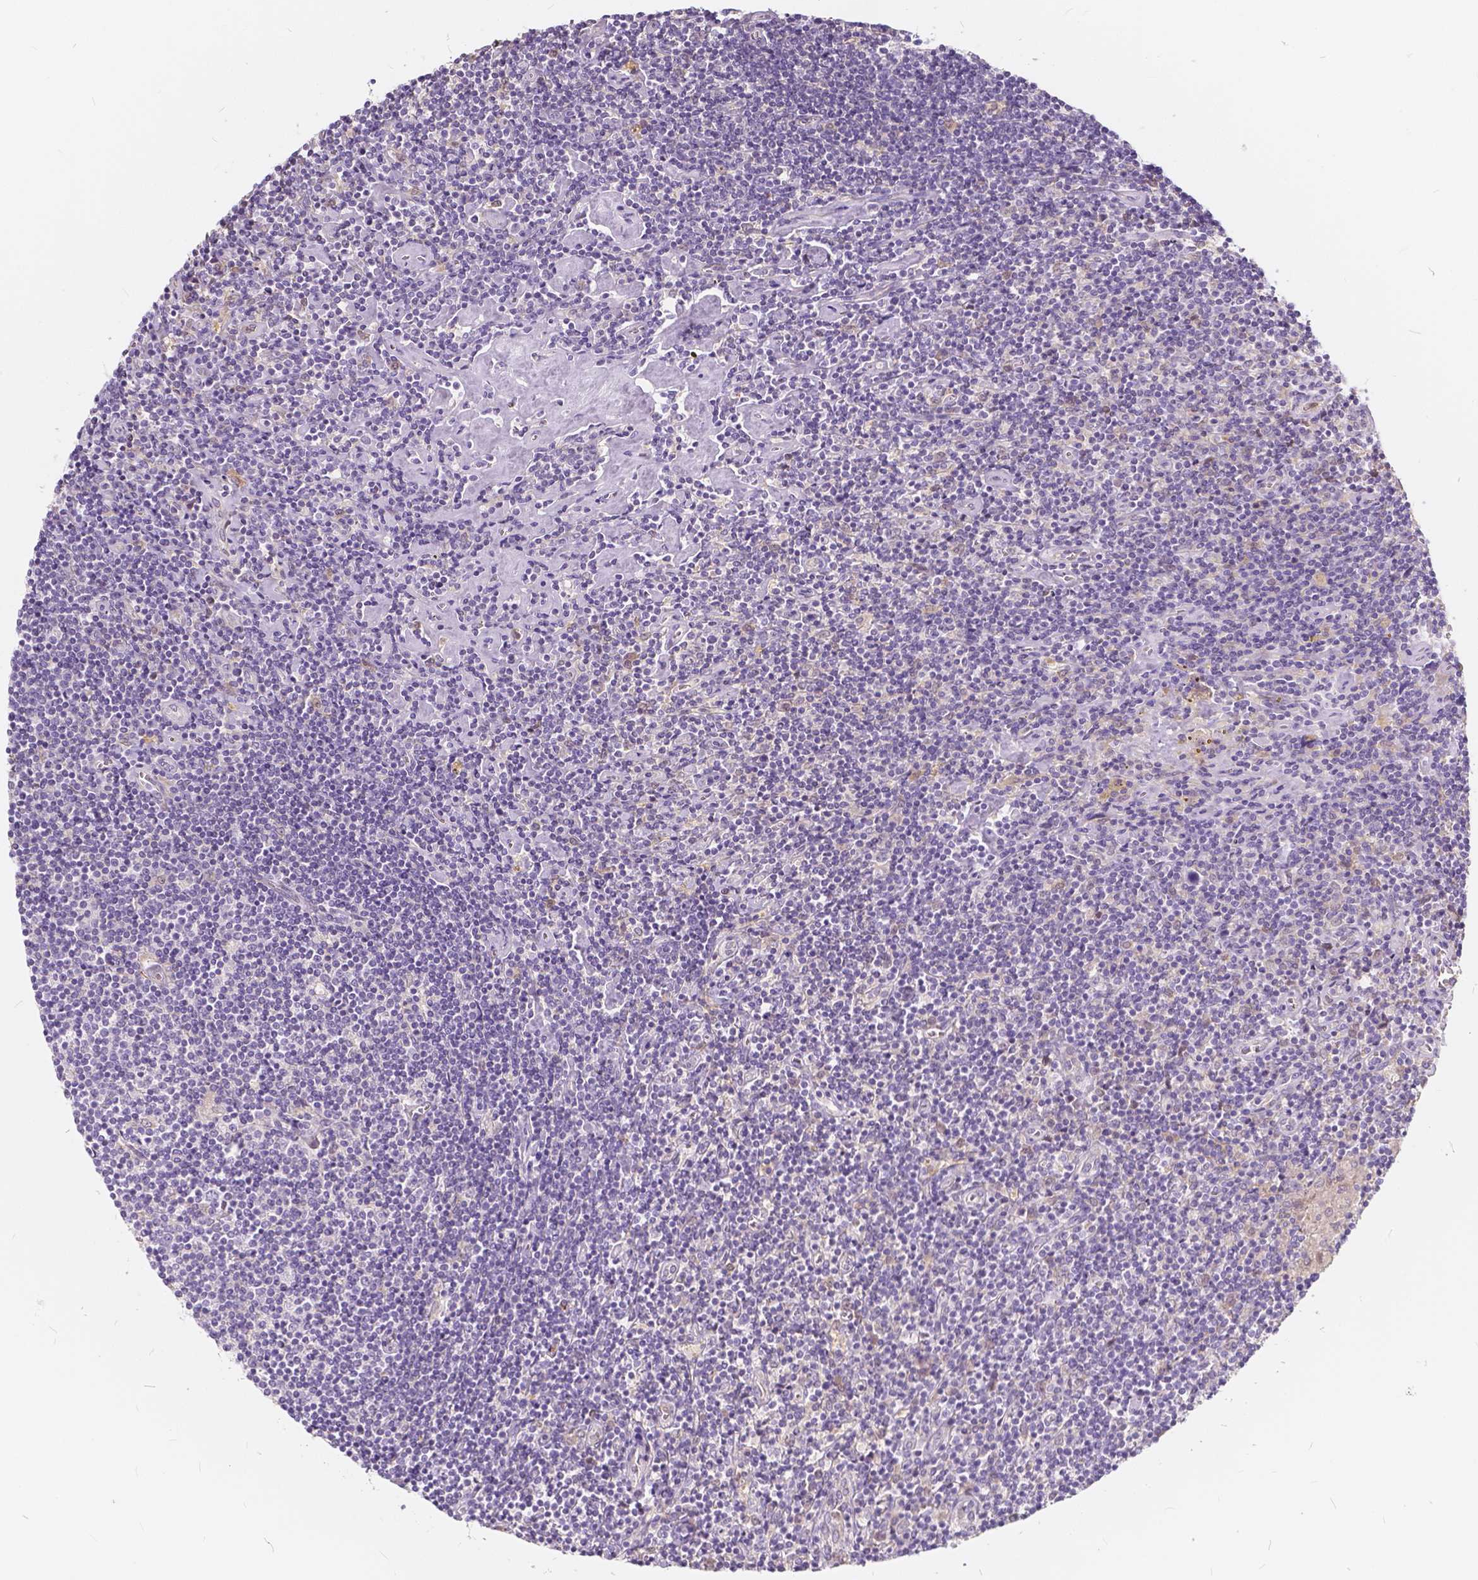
{"staining": {"intensity": "negative", "quantity": "none", "location": "none"}, "tissue": "lymphoma", "cell_type": "Tumor cells", "image_type": "cancer", "snomed": [{"axis": "morphology", "description": "Hodgkin's disease, NOS"}, {"axis": "topography", "description": "Lymph node"}], "caption": "DAB immunohistochemical staining of human Hodgkin's disease exhibits no significant staining in tumor cells.", "gene": "KIAA0513", "patient": {"sex": "male", "age": 40}}